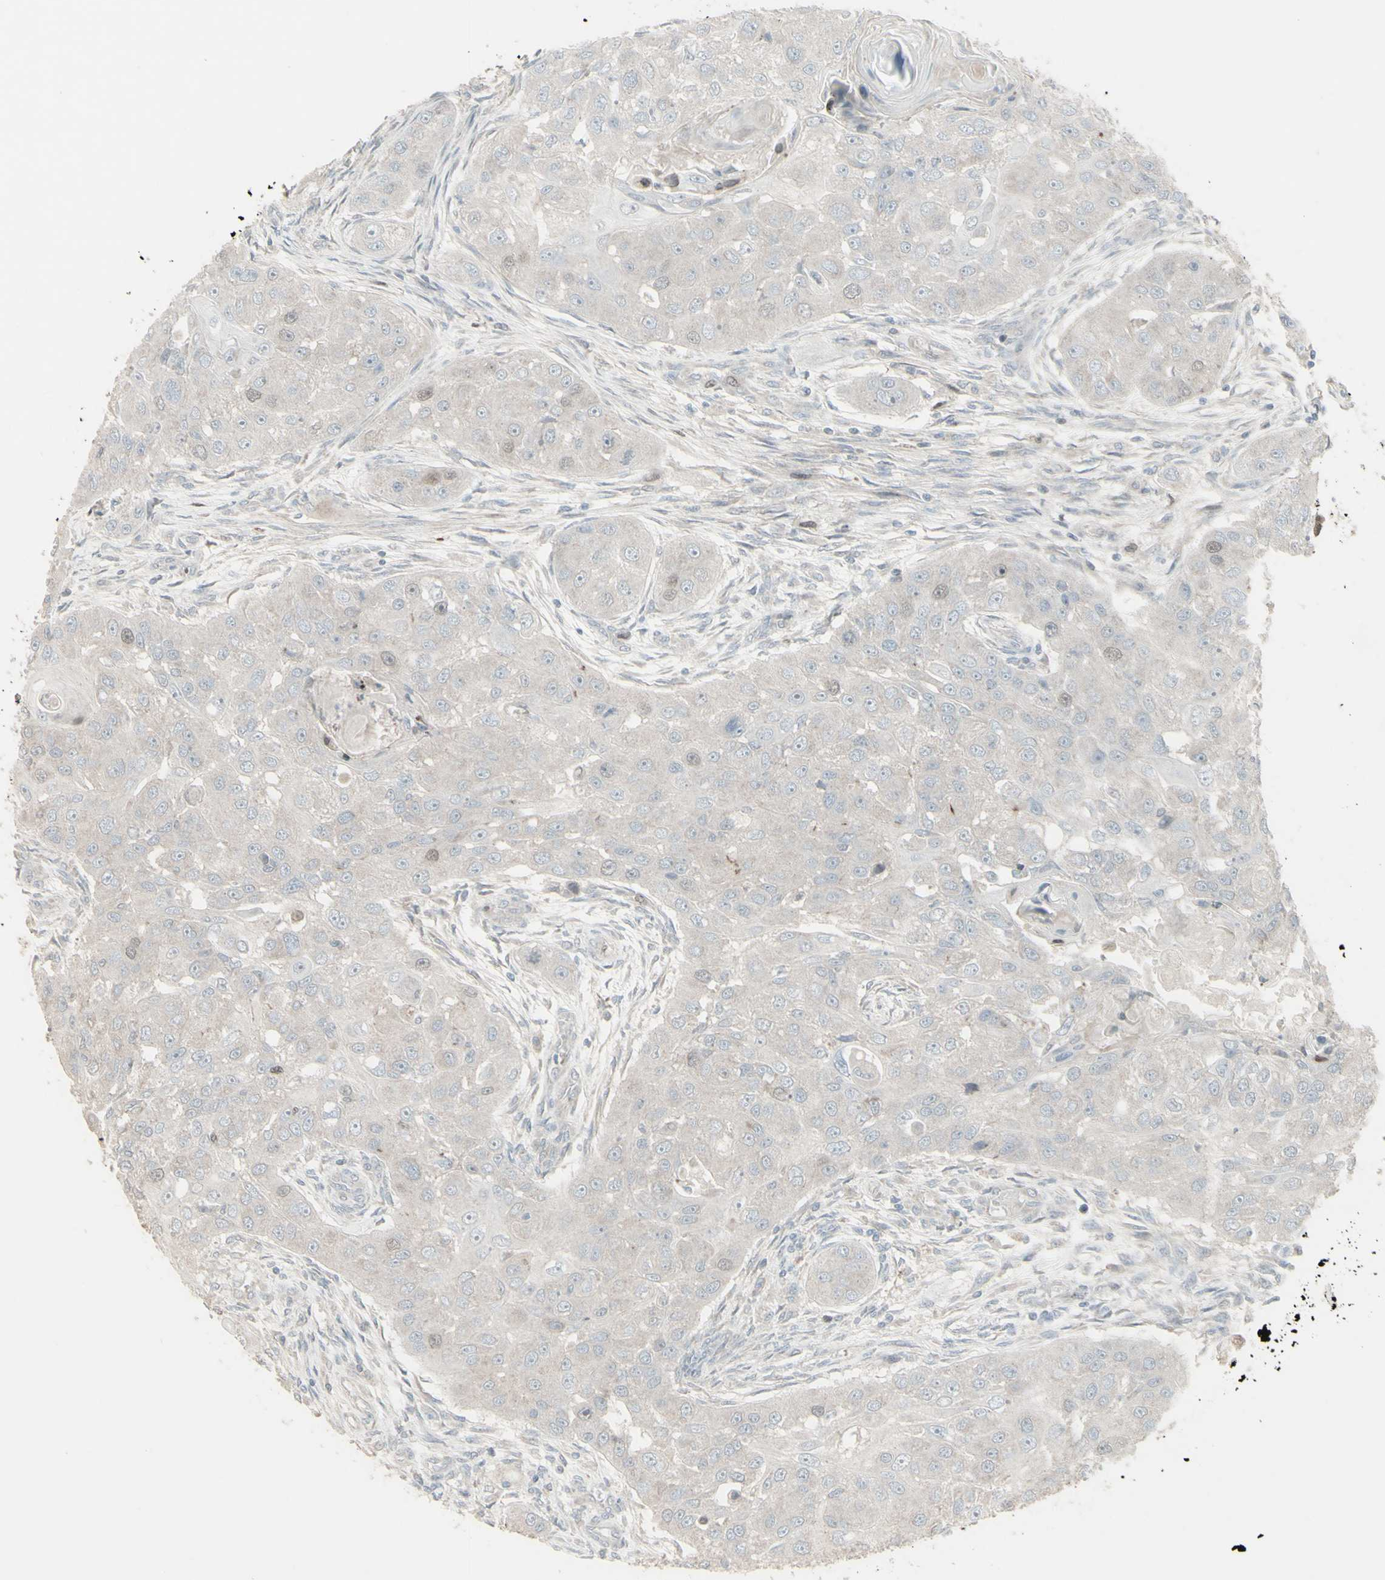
{"staining": {"intensity": "weak", "quantity": "<25%", "location": "nuclear"}, "tissue": "head and neck cancer", "cell_type": "Tumor cells", "image_type": "cancer", "snomed": [{"axis": "morphology", "description": "Normal tissue, NOS"}, {"axis": "morphology", "description": "Squamous cell carcinoma, NOS"}, {"axis": "topography", "description": "Skeletal muscle"}, {"axis": "topography", "description": "Head-Neck"}], "caption": "A histopathology image of human head and neck cancer (squamous cell carcinoma) is negative for staining in tumor cells. The staining is performed using DAB brown chromogen with nuclei counter-stained in using hematoxylin.", "gene": "GMNN", "patient": {"sex": "male", "age": 51}}